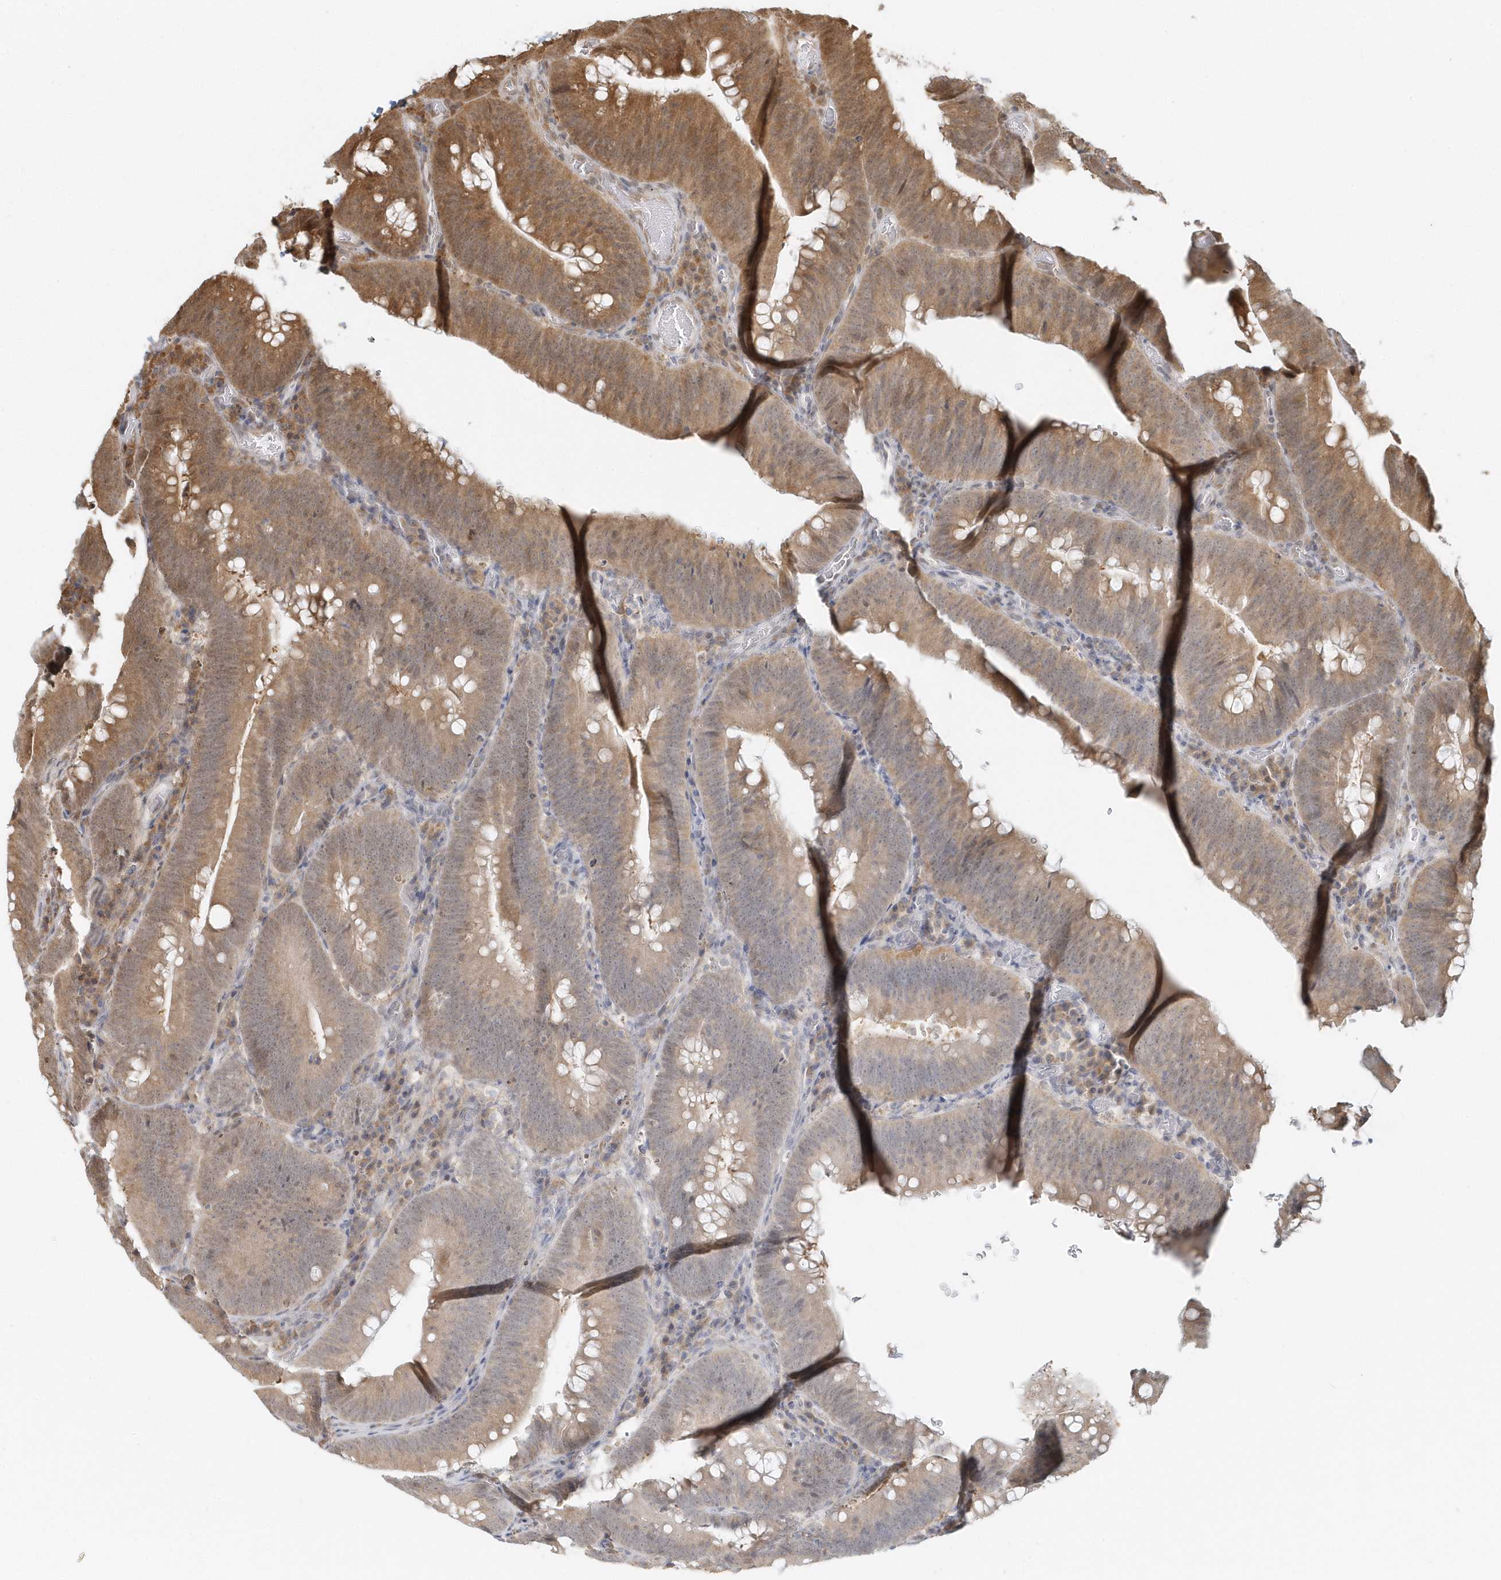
{"staining": {"intensity": "moderate", "quantity": ">75%", "location": "cytoplasmic/membranous,nuclear"}, "tissue": "colorectal cancer", "cell_type": "Tumor cells", "image_type": "cancer", "snomed": [{"axis": "morphology", "description": "Normal tissue, NOS"}, {"axis": "topography", "description": "Colon"}], "caption": "Human colorectal cancer stained for a protein (brown) exhibits moderate cytoplasmic/membranous and nuclear positive positivity in approximately >75% of tumor cells.", "gene": "PSMD6", "patient": {"sex": "female", "age": 82}}